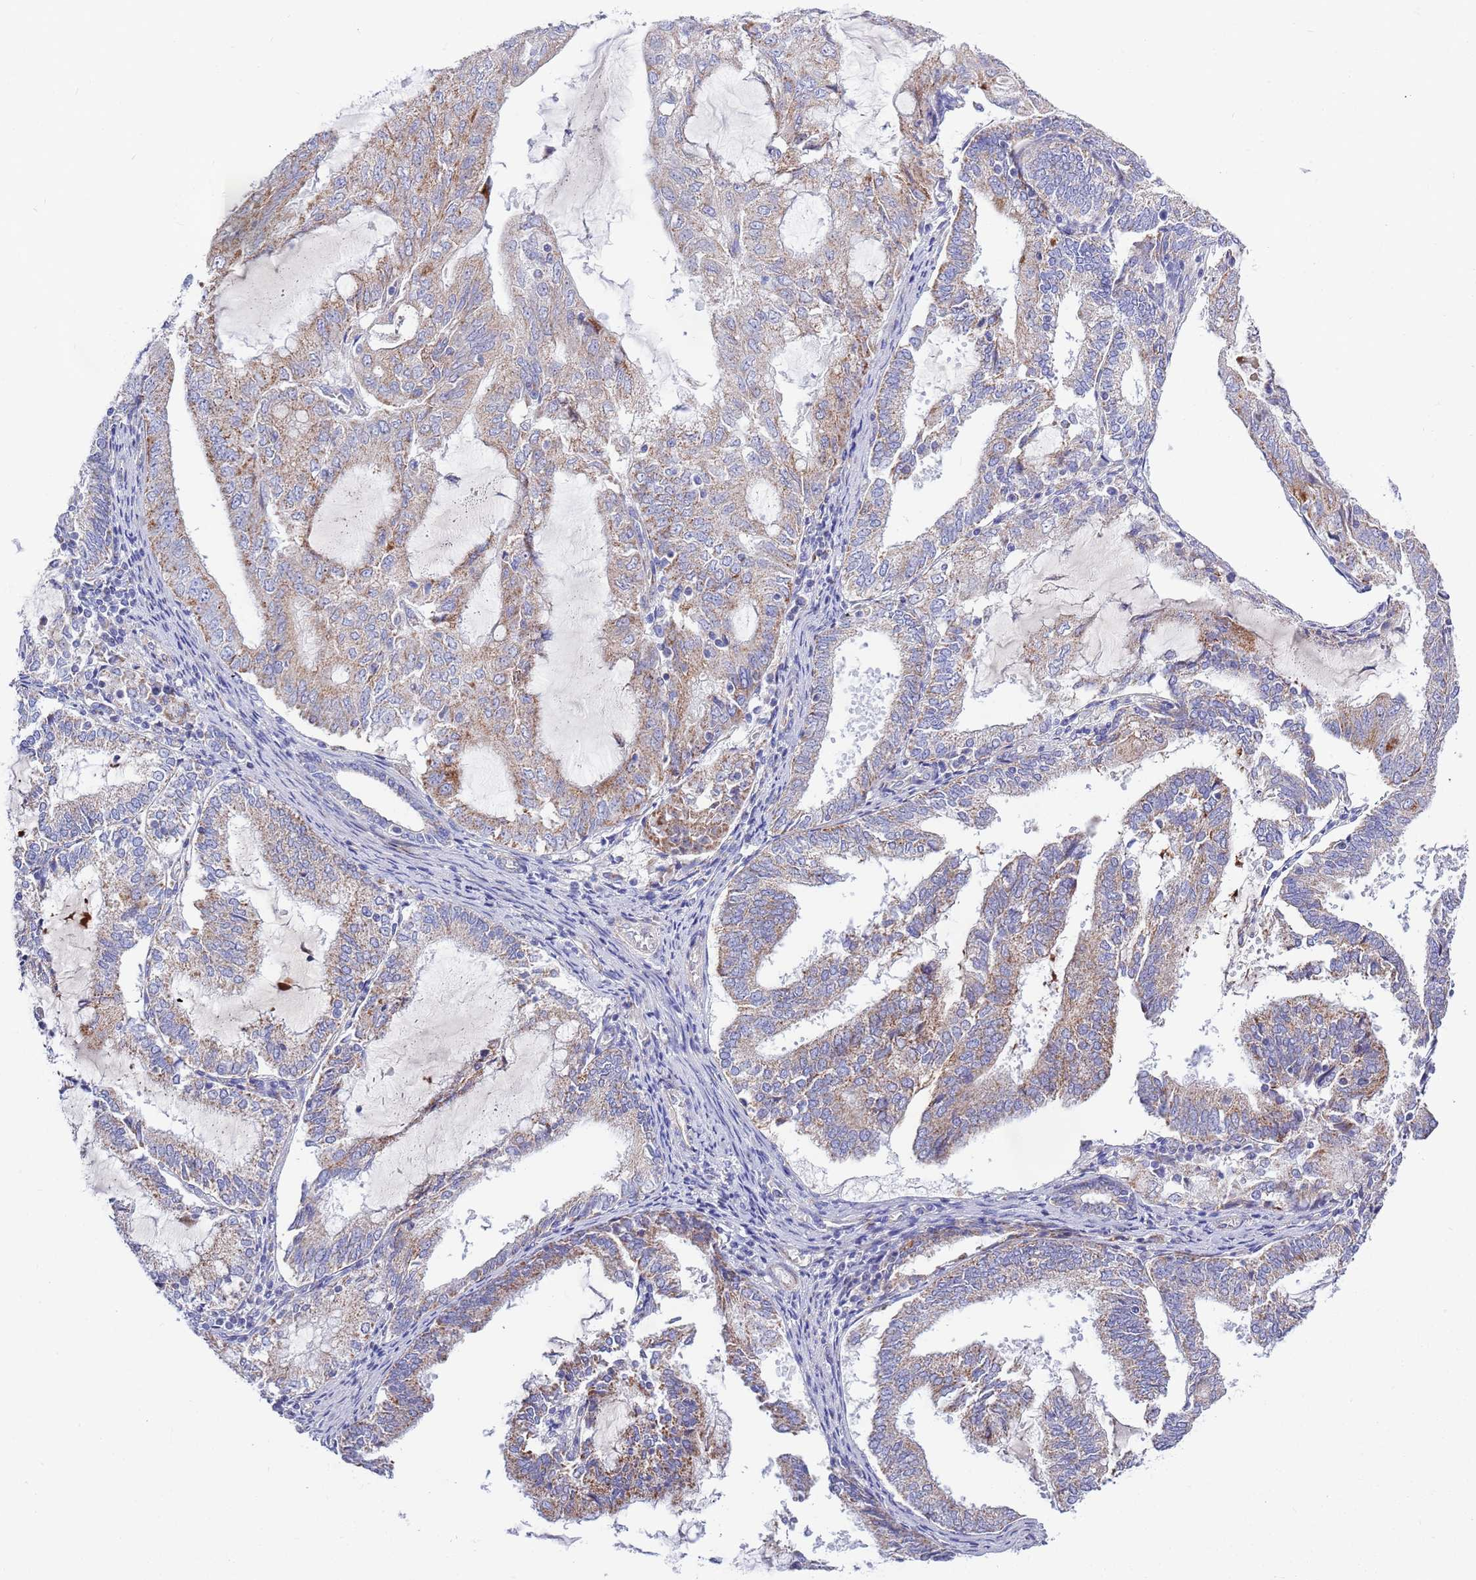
{"staining": {"intensity": "moderate", "quantity": "25%-75%", "location": "cytoplasmic/membranous"}, "tissue": "endometrial cancer", "cell_type": "Tumor cells", "image_type": "cancer", "snomed": [{"axis": "morphology", "description": "Adenocarcinoma, NOS"}, {"axis": "topography", "description": "Endometrium"}], "caption": "There is medium levels of moderate cytoplasmic/membranous positivity in tumor cells of endometrial adenocarcinoma, as demonstrated by immunohistochemical staining (brown color).", "gene": "EMC8", "patient": {"sex": "female", "age": 81}}